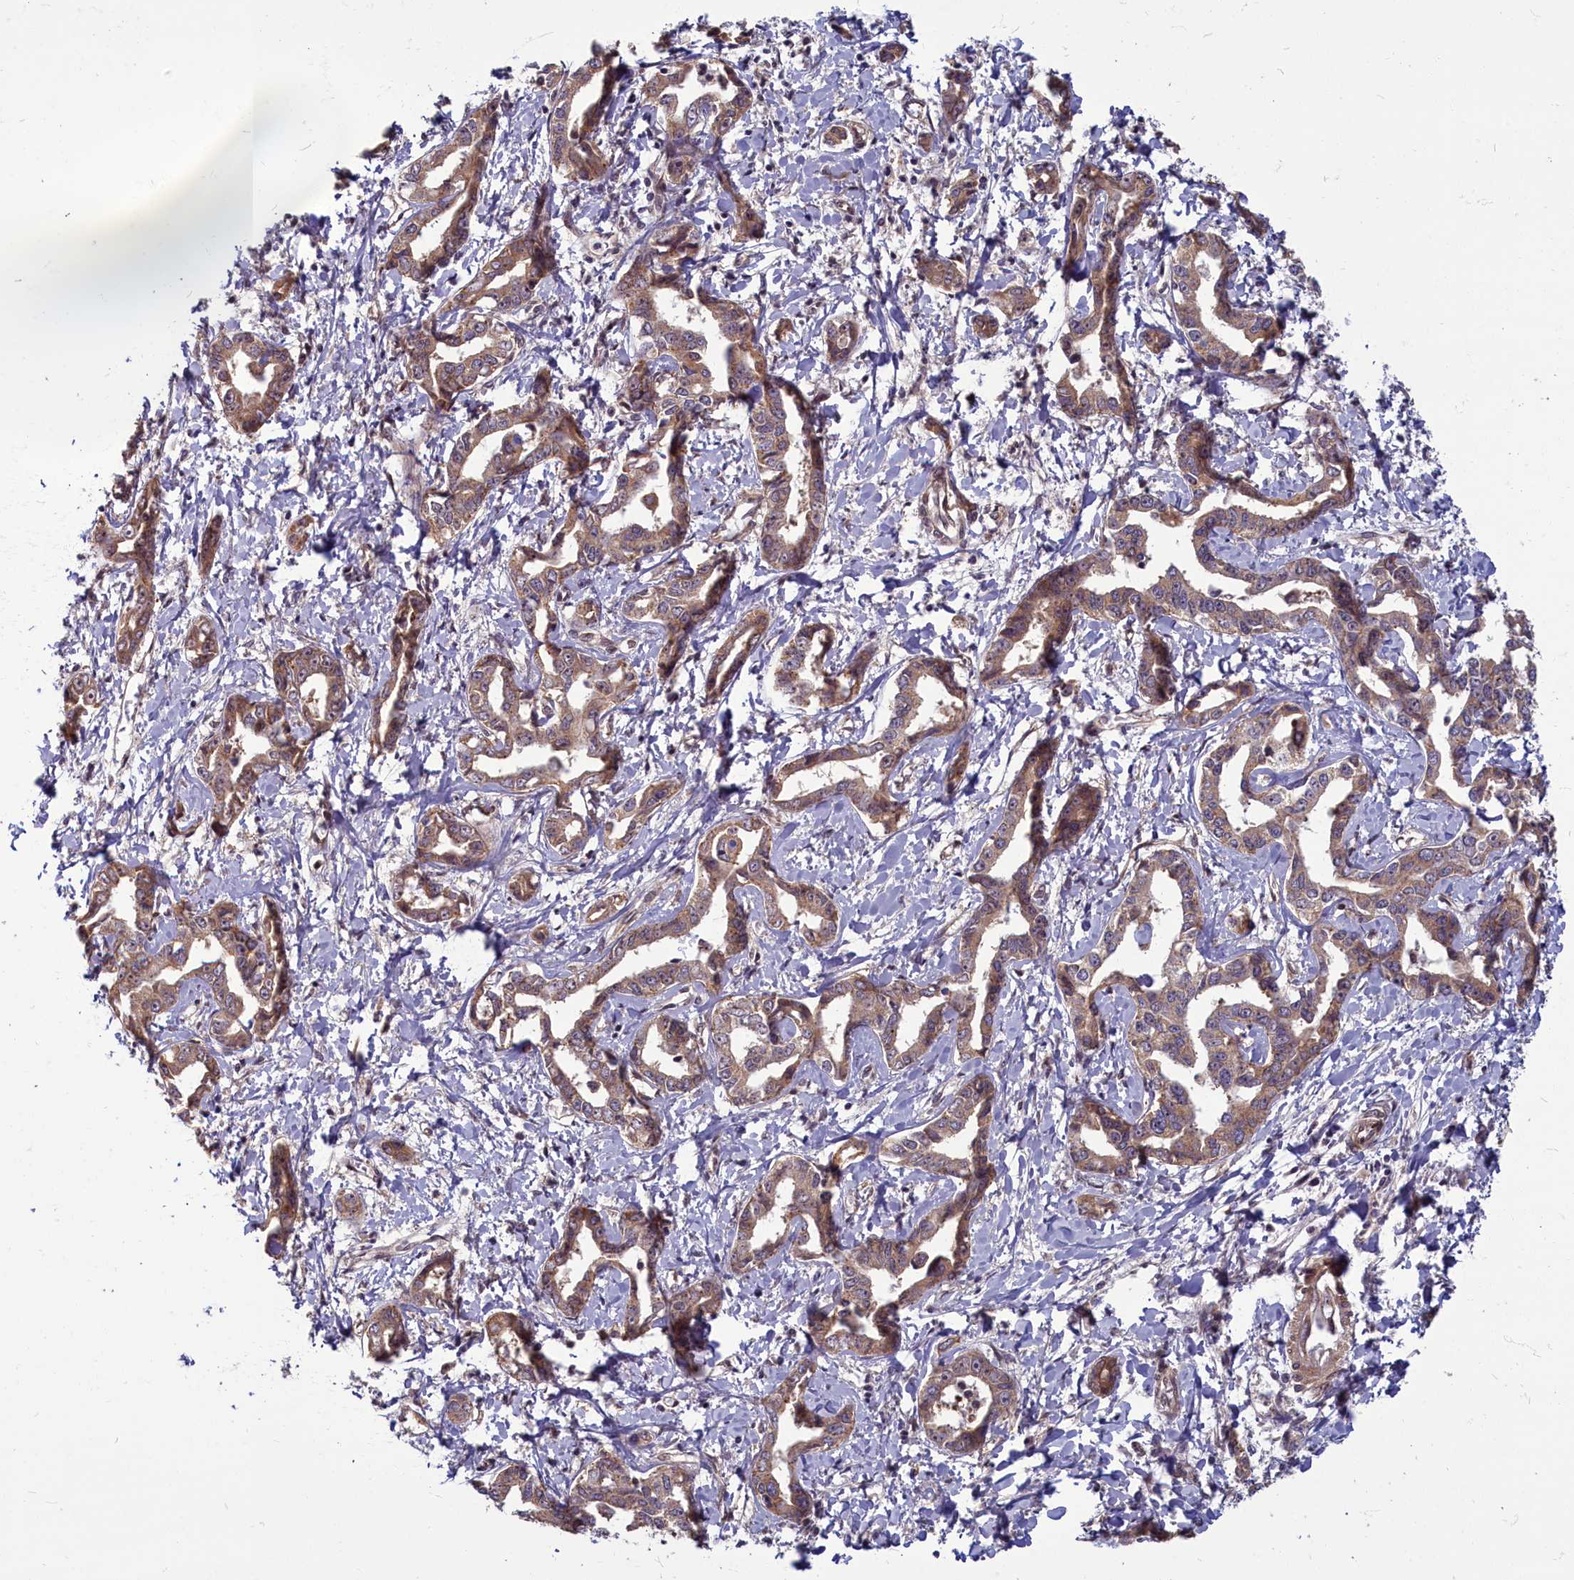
{"staining": {"intensity": "moderate", "quantity": ">75%", "location": "cytoplasmic/membranous"}, "tissue": "liver cancer", "cell_type": "Tumor cells", "image_type": "cancer", "snomed": [{"axis": "morphology", "description": "Cholangiocarcinoma"}, {"axis": "topography", "description": "Liver"}], "caption": "Immunohistochemical staining of liver cholangiocarcinoma exhibits medium levels of moderate cytoplasmic/membranous protein expression in about >75% of tumor cells.", "gene": "MYCBP", "patient": {"sex": "male", "age": 59}}